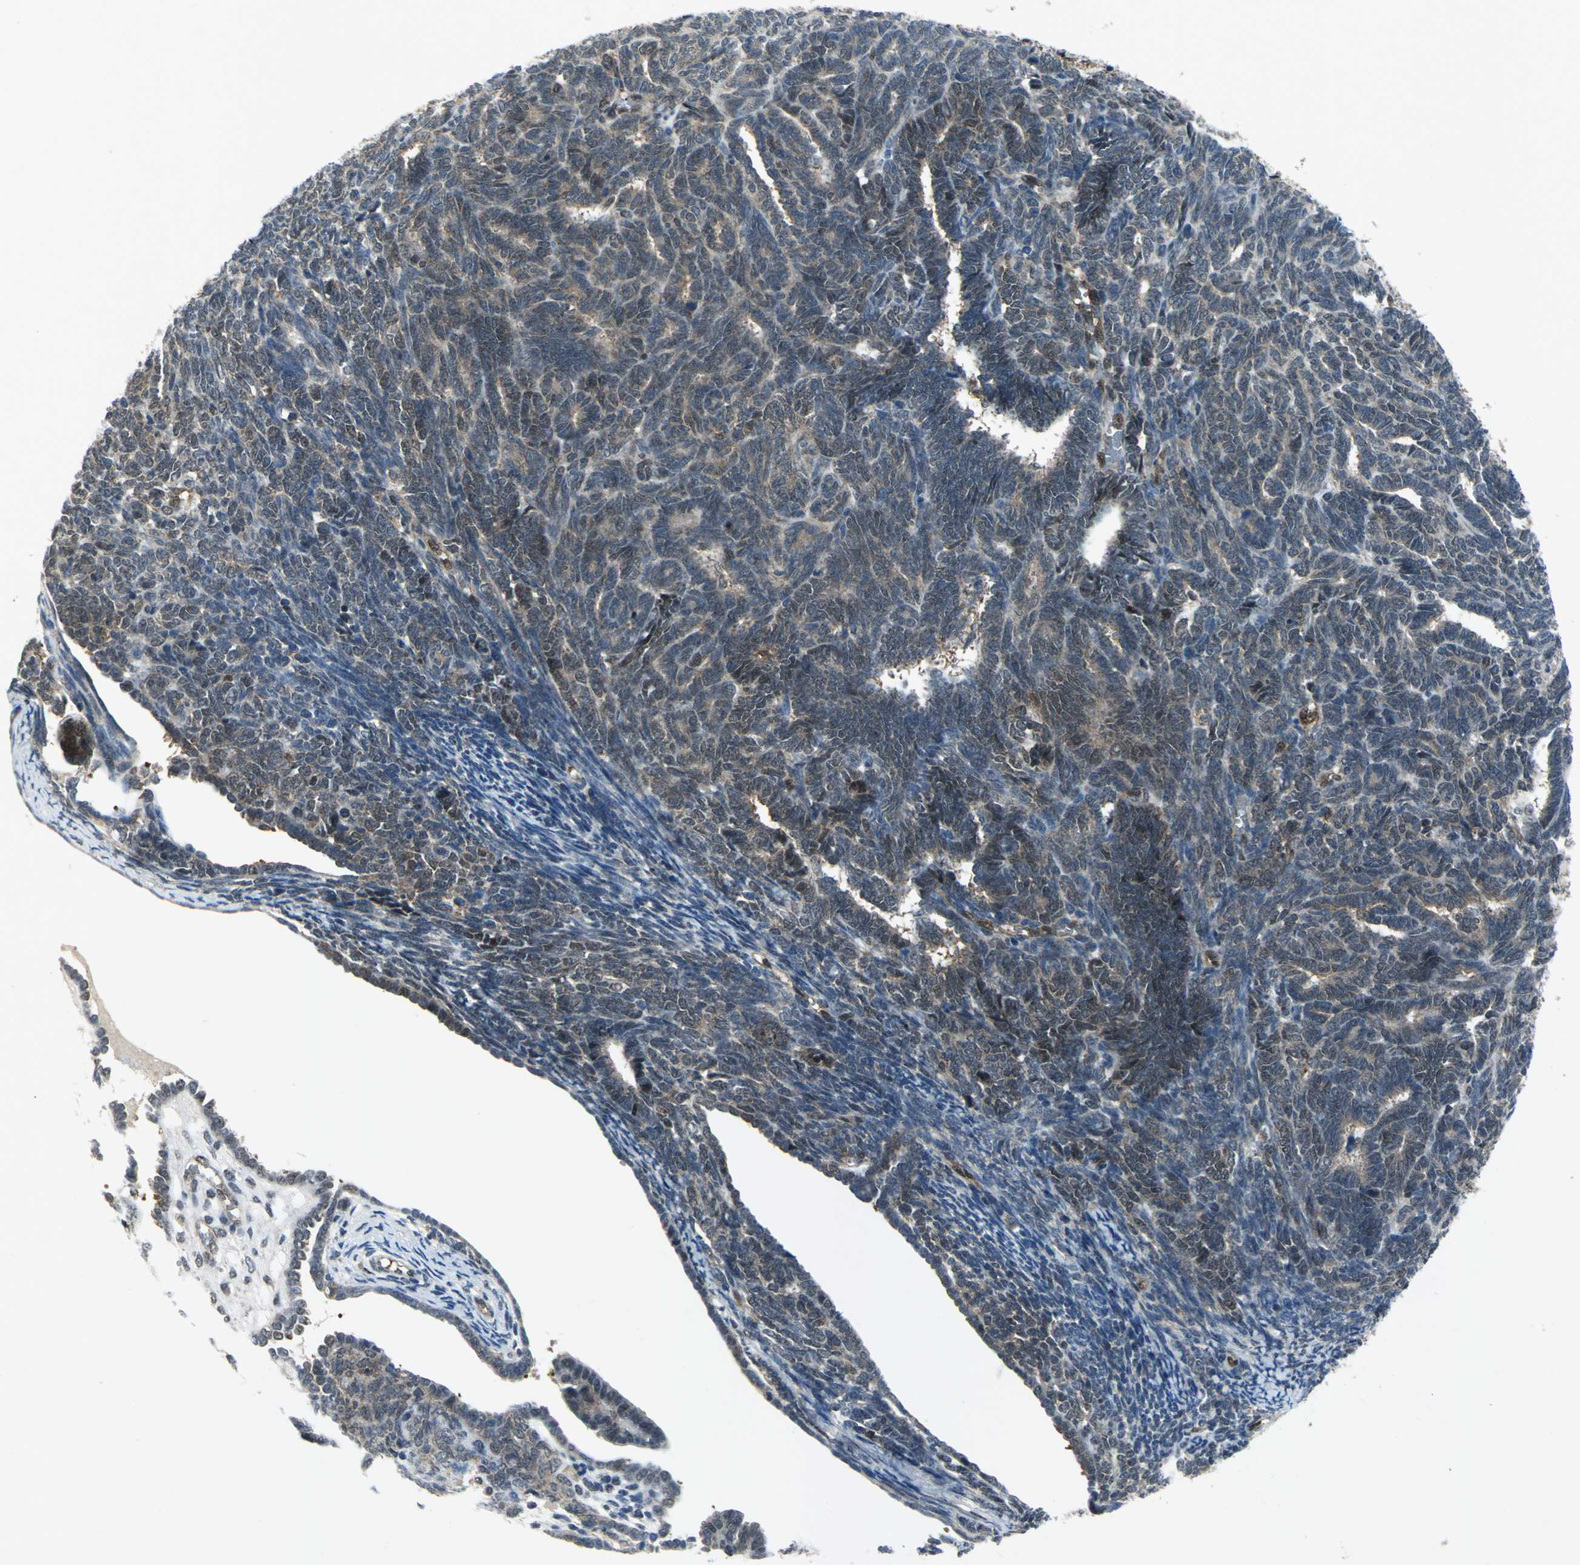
{"staining": {"intensity": "weak", "quantity": "25%-75%", "location": "cytoplasmic/membranous"}, "tissue": "endometrial cancer", "cell_type": "Tumor cells", "image_type": "cancer", "snomed": [{"axis": "morphology", "description": "Neoplasm, malignant, NOS"}, {"axis": "topography", "description": "Endometrium"}], "caption": "This is an image of immunohistochemistry (IHC) staining of endometrial cancer, which shows weak expression in the cytoplasmic/membranous of tumor cells.", "gene": "PSMA4", "patient": {"sex": "female", "age": 74}}